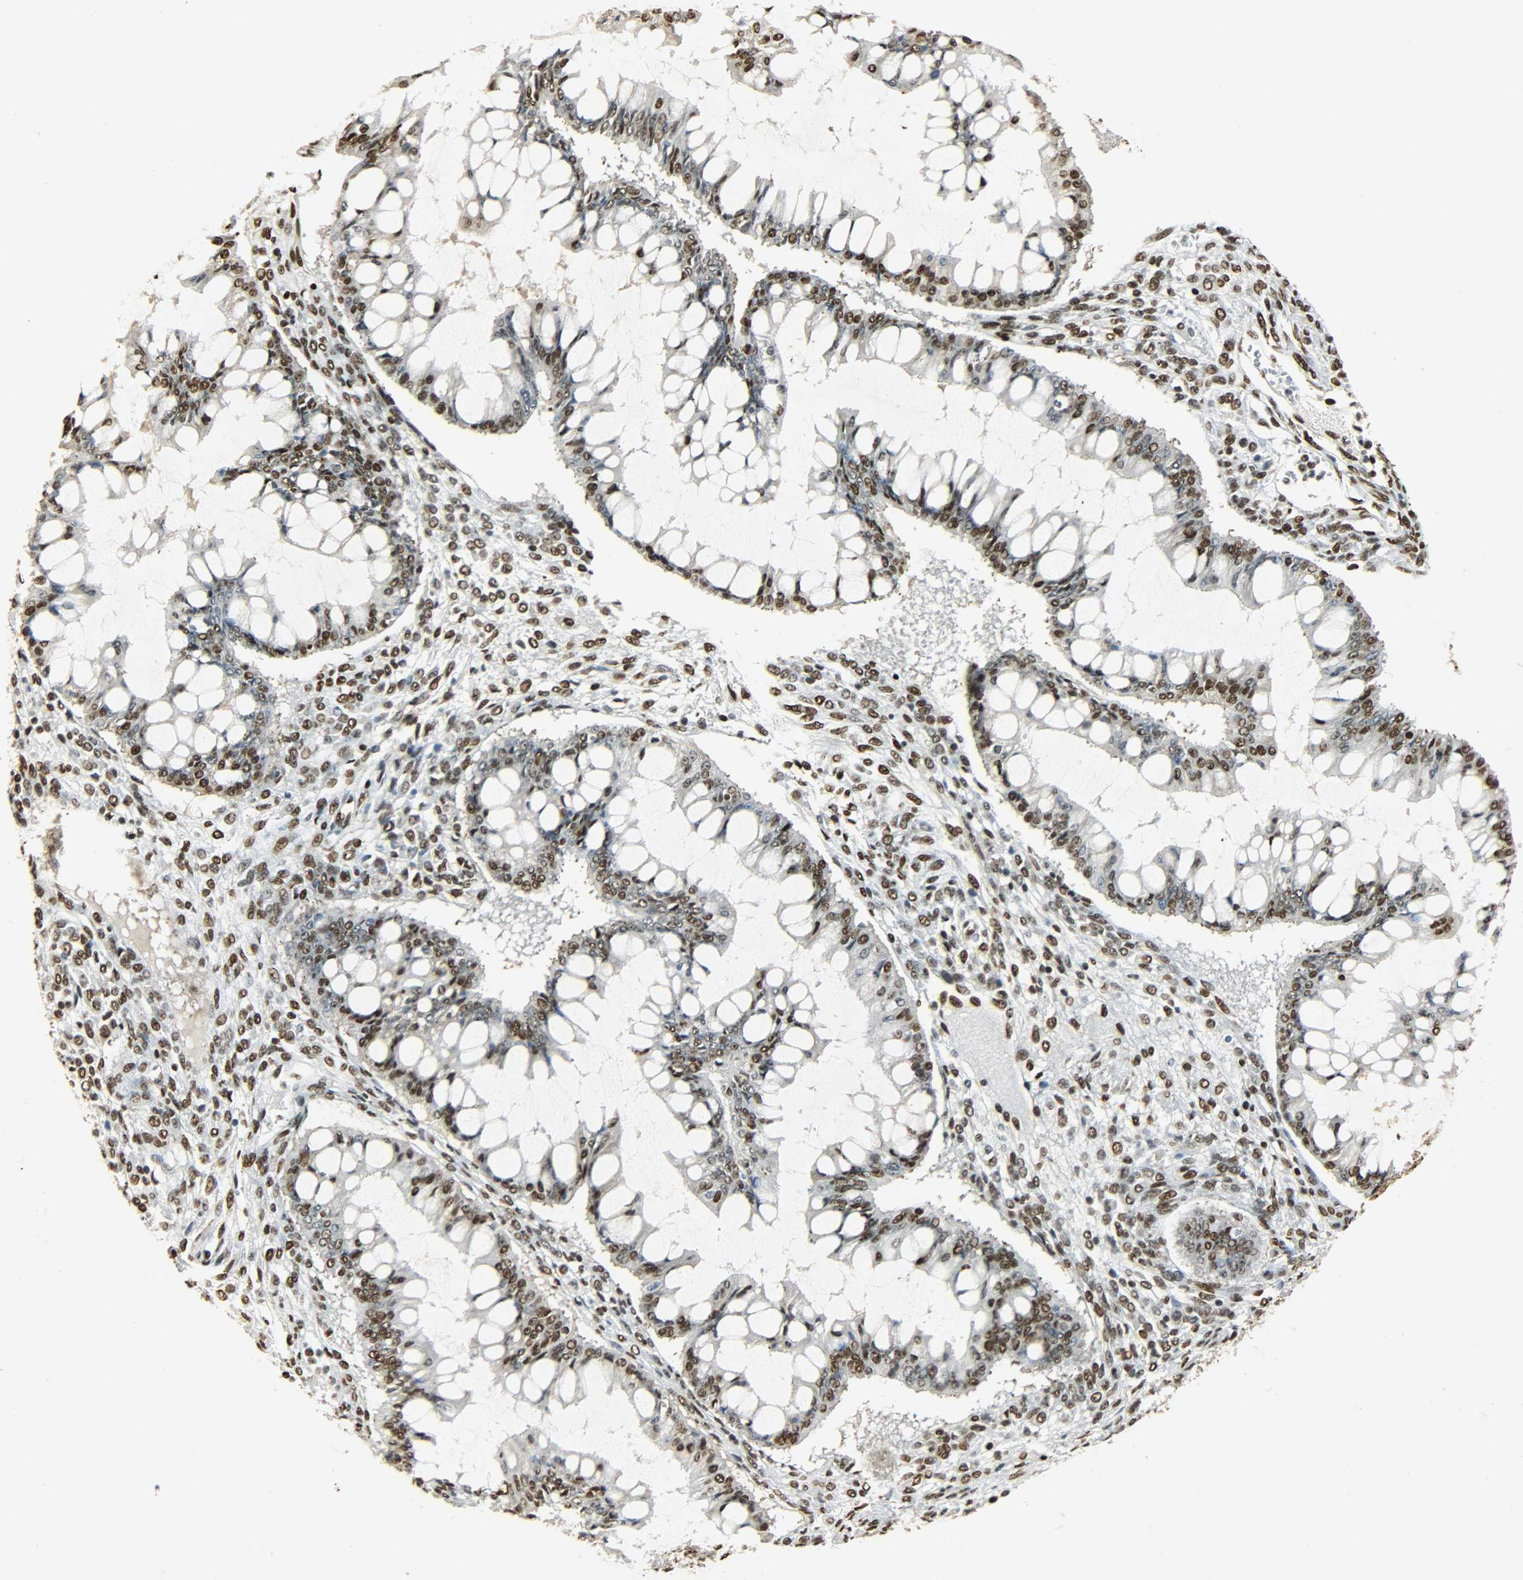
{"staining": {"intensity": "strong", "quantity": ">75%", "location": "nuclear"}, "tissue": "ovarian cancer", "cell_type": "Tumor cells", "image_type": "cancer", "snomed": [{"axis": "morphology", "description": "Cystadenocarcinoma, mucinous, NOS"}, {"axis": "topography", "description": "Ovary"}], "caption": "Protein expression analysis of human ovarian cancer (mucinous cystadenocarcinoma) reveals strong nuclear staining in approximately >75% of tumor cells.", "gene": "KHDRBS1", "patient": {"sex": "female", "age": 73}}